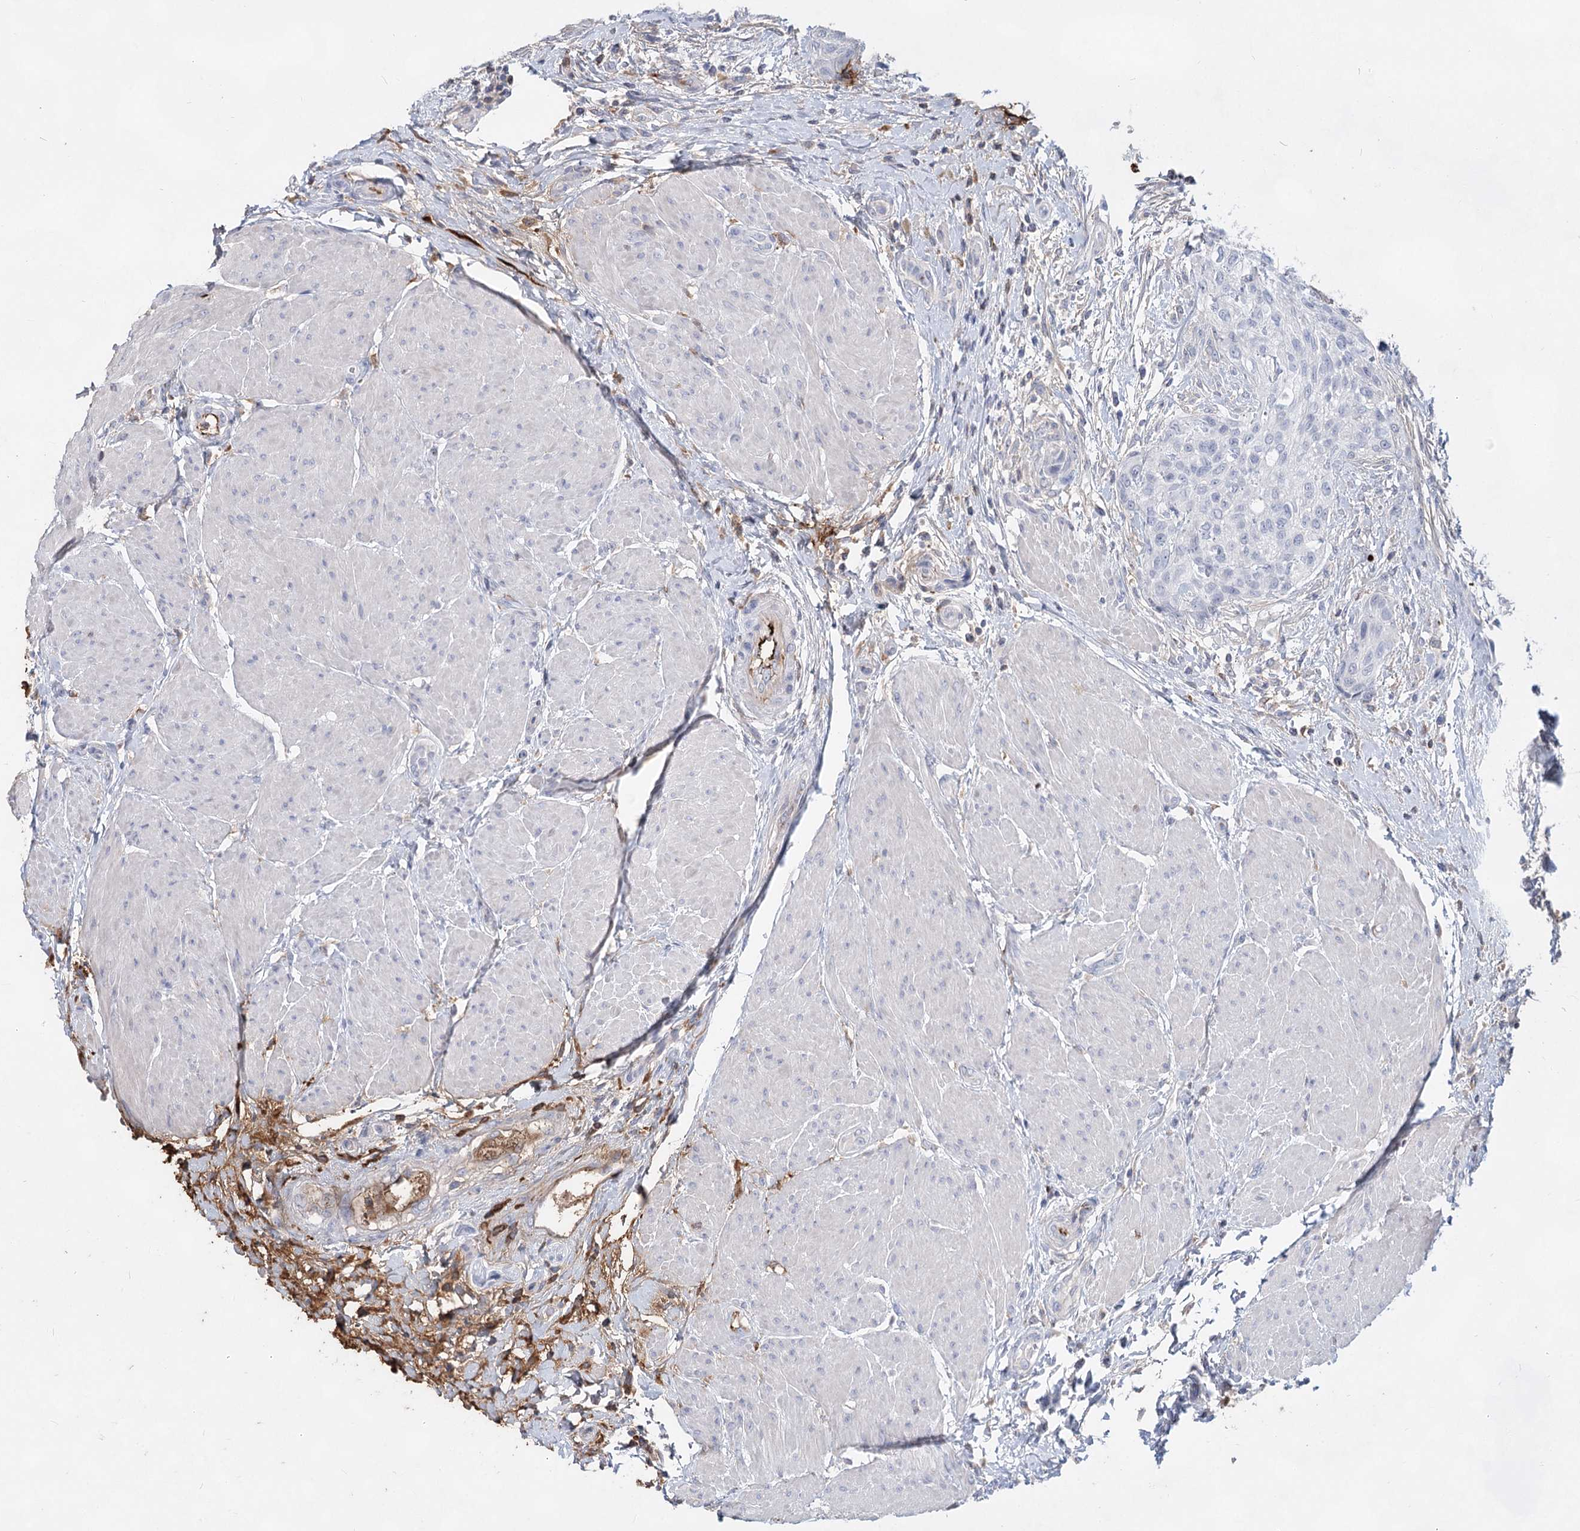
{"staining": {"intensity": "negative", "quantity": "none", "location": "none"}, "tissue": "urothelial cancer", "cell_type": "Tumor cells", "image_type": "cancer", "snomed": [{"axis": "morphology", "description": "Normal tissue, NOS"}, {"axis": "morphology", "description": "Urothelial carcinoma, NOS"}, {"axis": "topography", "description": "Urinary bladder"}, {"axis": "topography", "description": "Peripheral nerve tissue"}], "caption": "Immunohistochemical staining of human transitional cell carcinoma exhibits no significant positivity in tumor cells. (DAB (3,3'-diaminobenzidine) IHC with hematoxylin counter stain).", "gene": "TASOR2", "patient": {"sex": "male", "age": 35}}